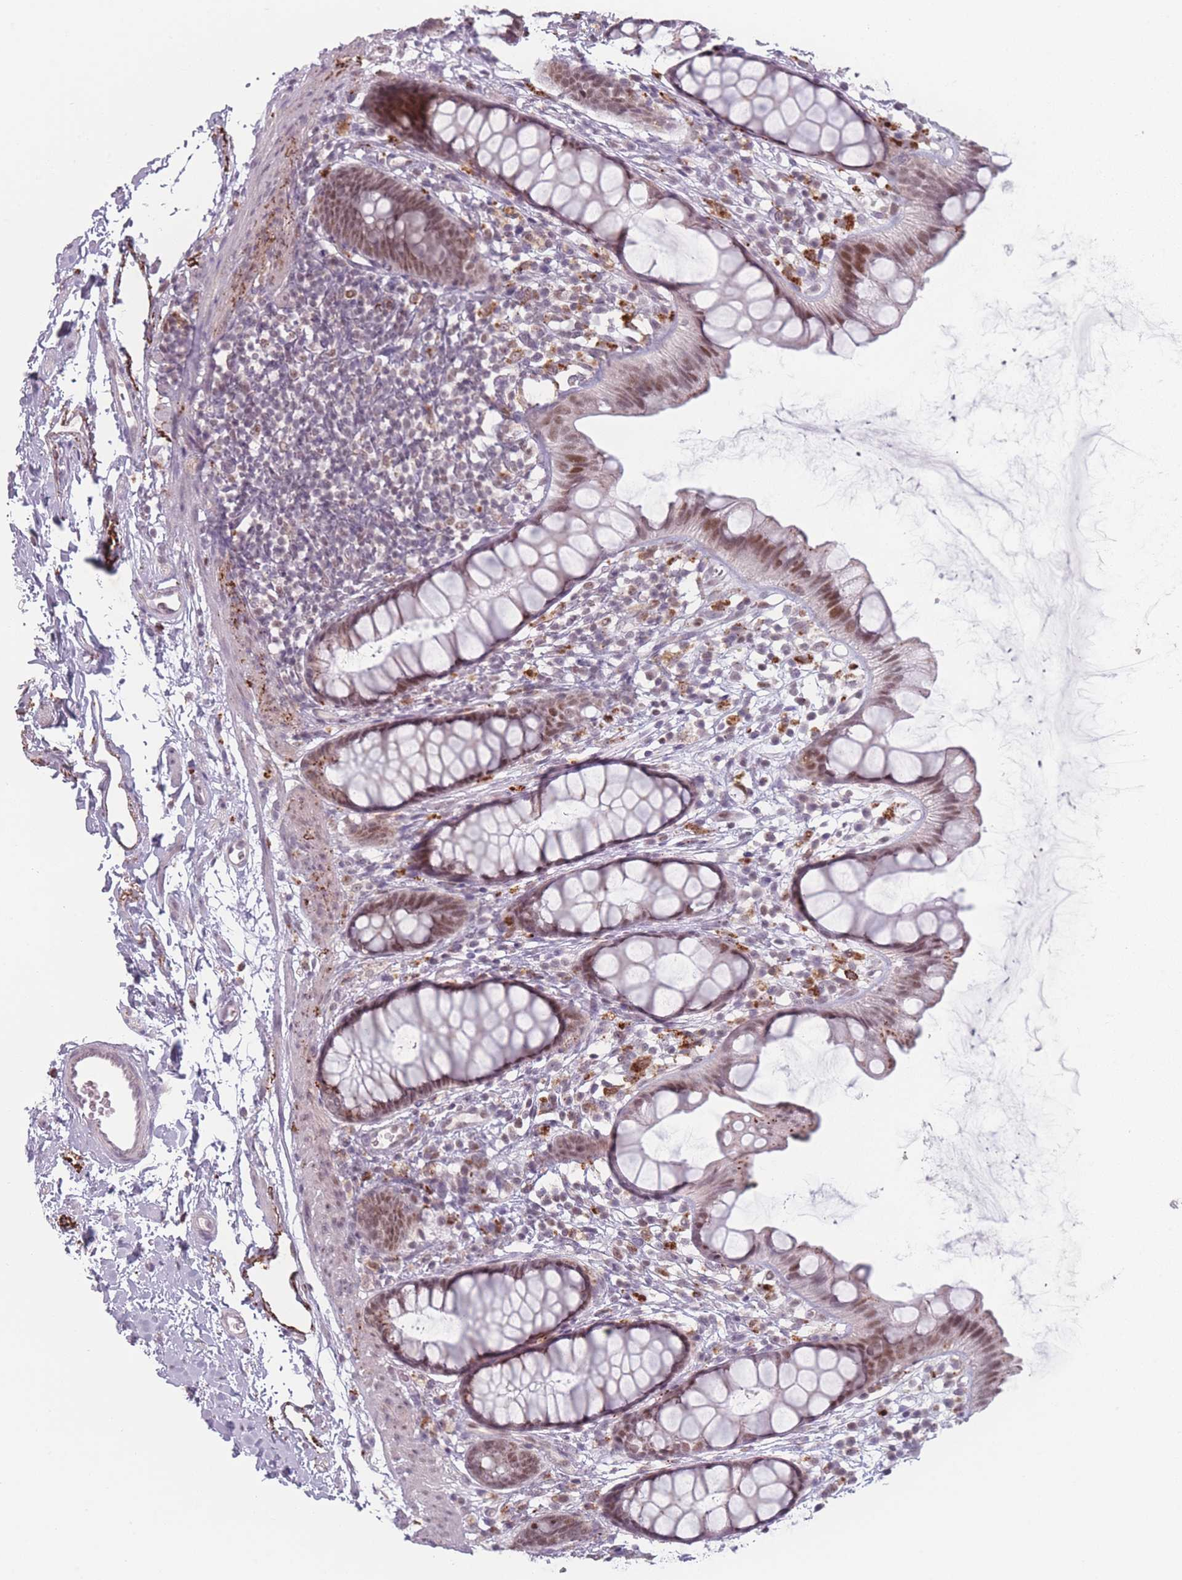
{"staining": {"intensity": "moderate", "quantity": ">75%", "location": "cytoplasmic/membranous,nuclear"}, "tissue": "rectum", "cell_type": "Glandular cells", "image_type": "normal", "snomed": [{"axis": "morphology", "description": "Normal tissue, NOS"}, {"axis": "topography", "description": "Rectum"}], "caption": "A brown stain labels moderate cytoplasmic/membranous,nuclear positivity of a protein in glandular cells of unremarkable human rectum.", "gene": "OR10C1", "patient": {"sex": "female", "age": 65}}